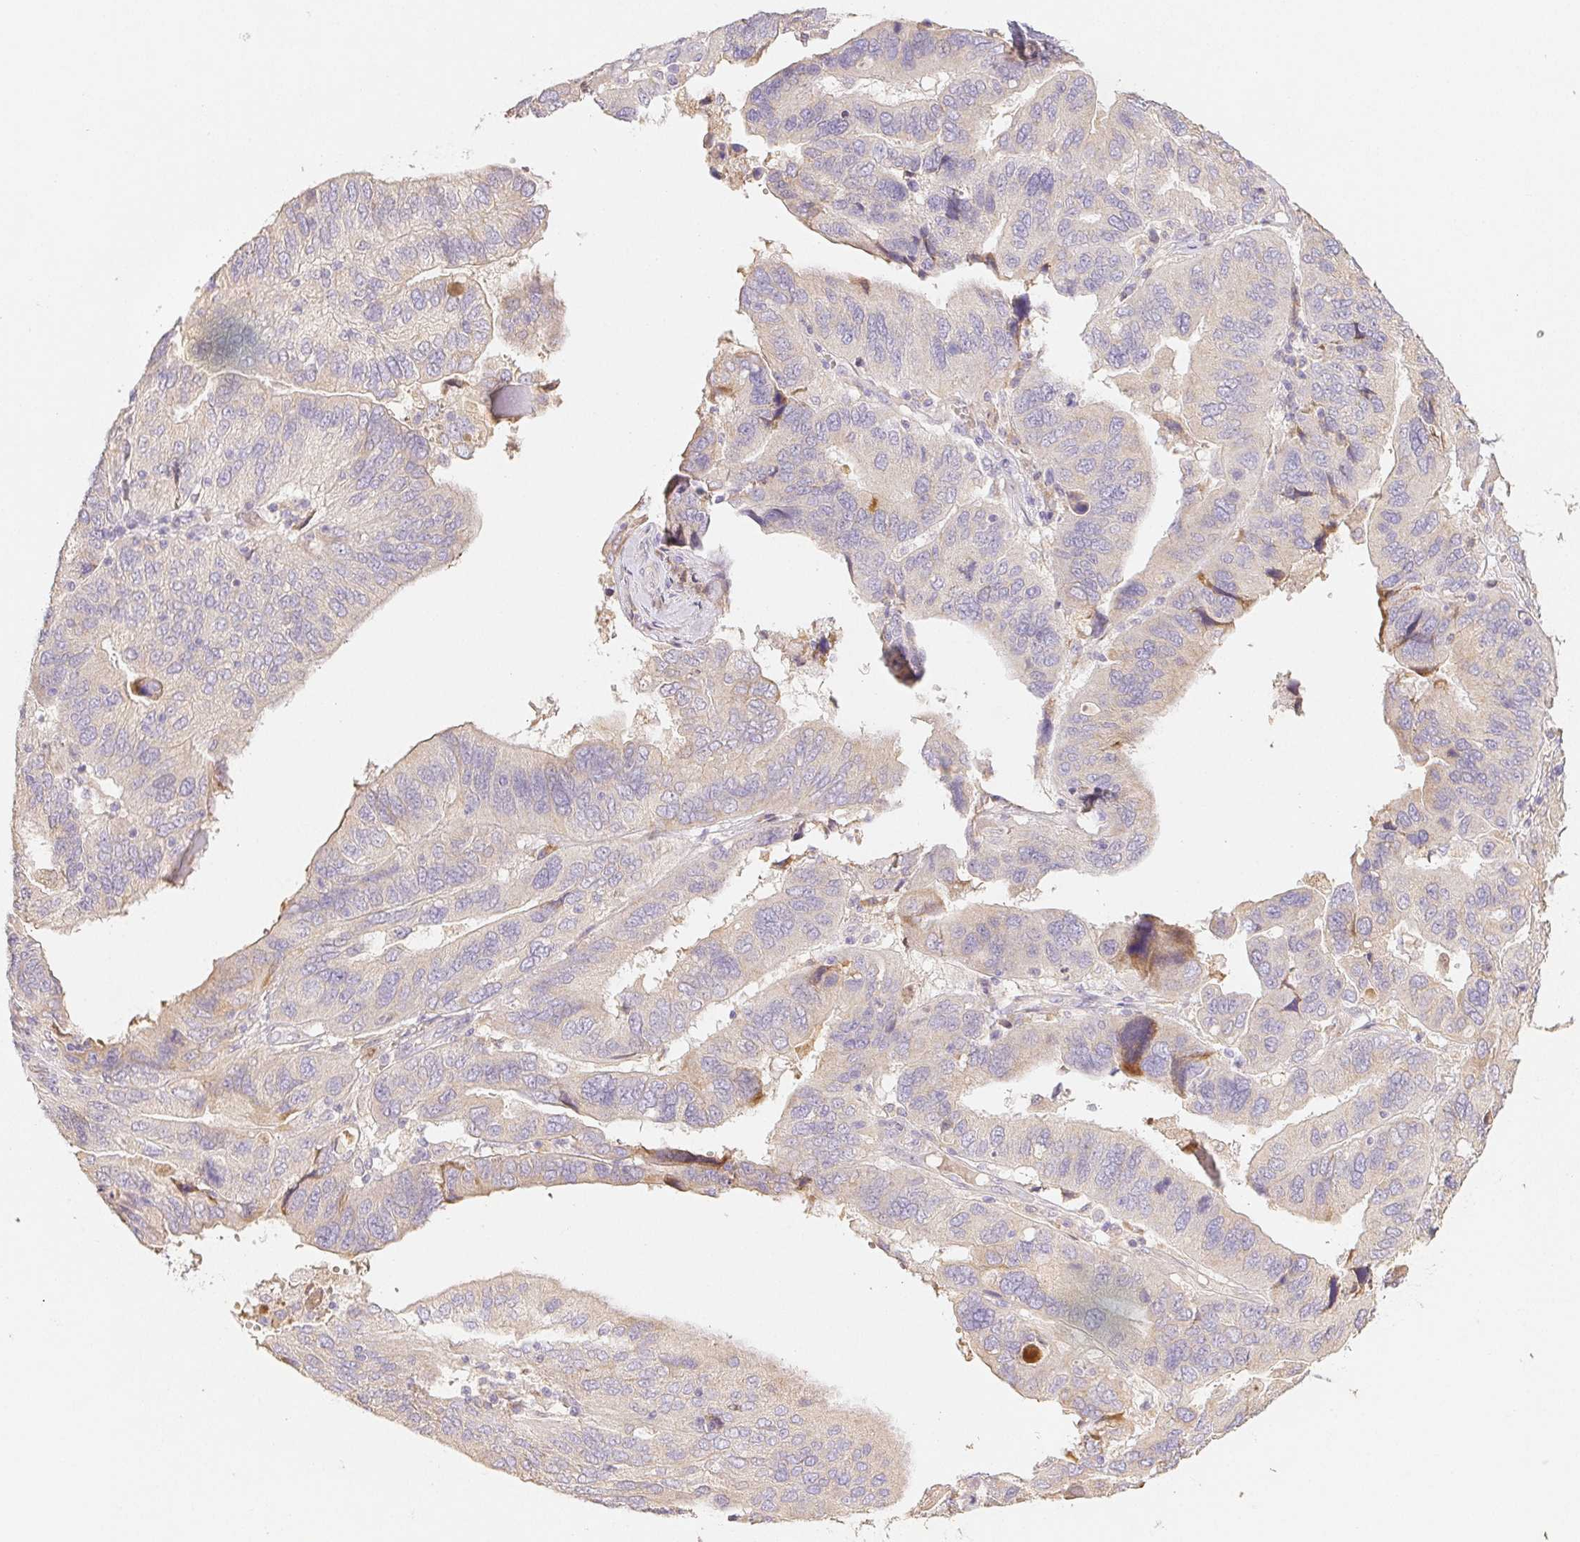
{"staining": {"intensity": "moderate", "quantity": "<25%", "location": "cytoplasmic/membranous"}, "tissue": "ovarian cancer", "cell_type": "Tumor cells", "image_type": "cancer", "snomed": [{"axis": "morphology", "description": "Cystadenocarcinoma, serous, NOS"}, {"axis": "topography", "description": "Ovary"}], "caption": "Immunohistochemical staining of human ovarian serous cystadenocarcinoma shows low levels of moderate cytoplasmic/membranous protein positivity in approximately <25% of tumor cells.", "gene": "ACVR1B", "patient": {"sex": "female", "age": 79}}